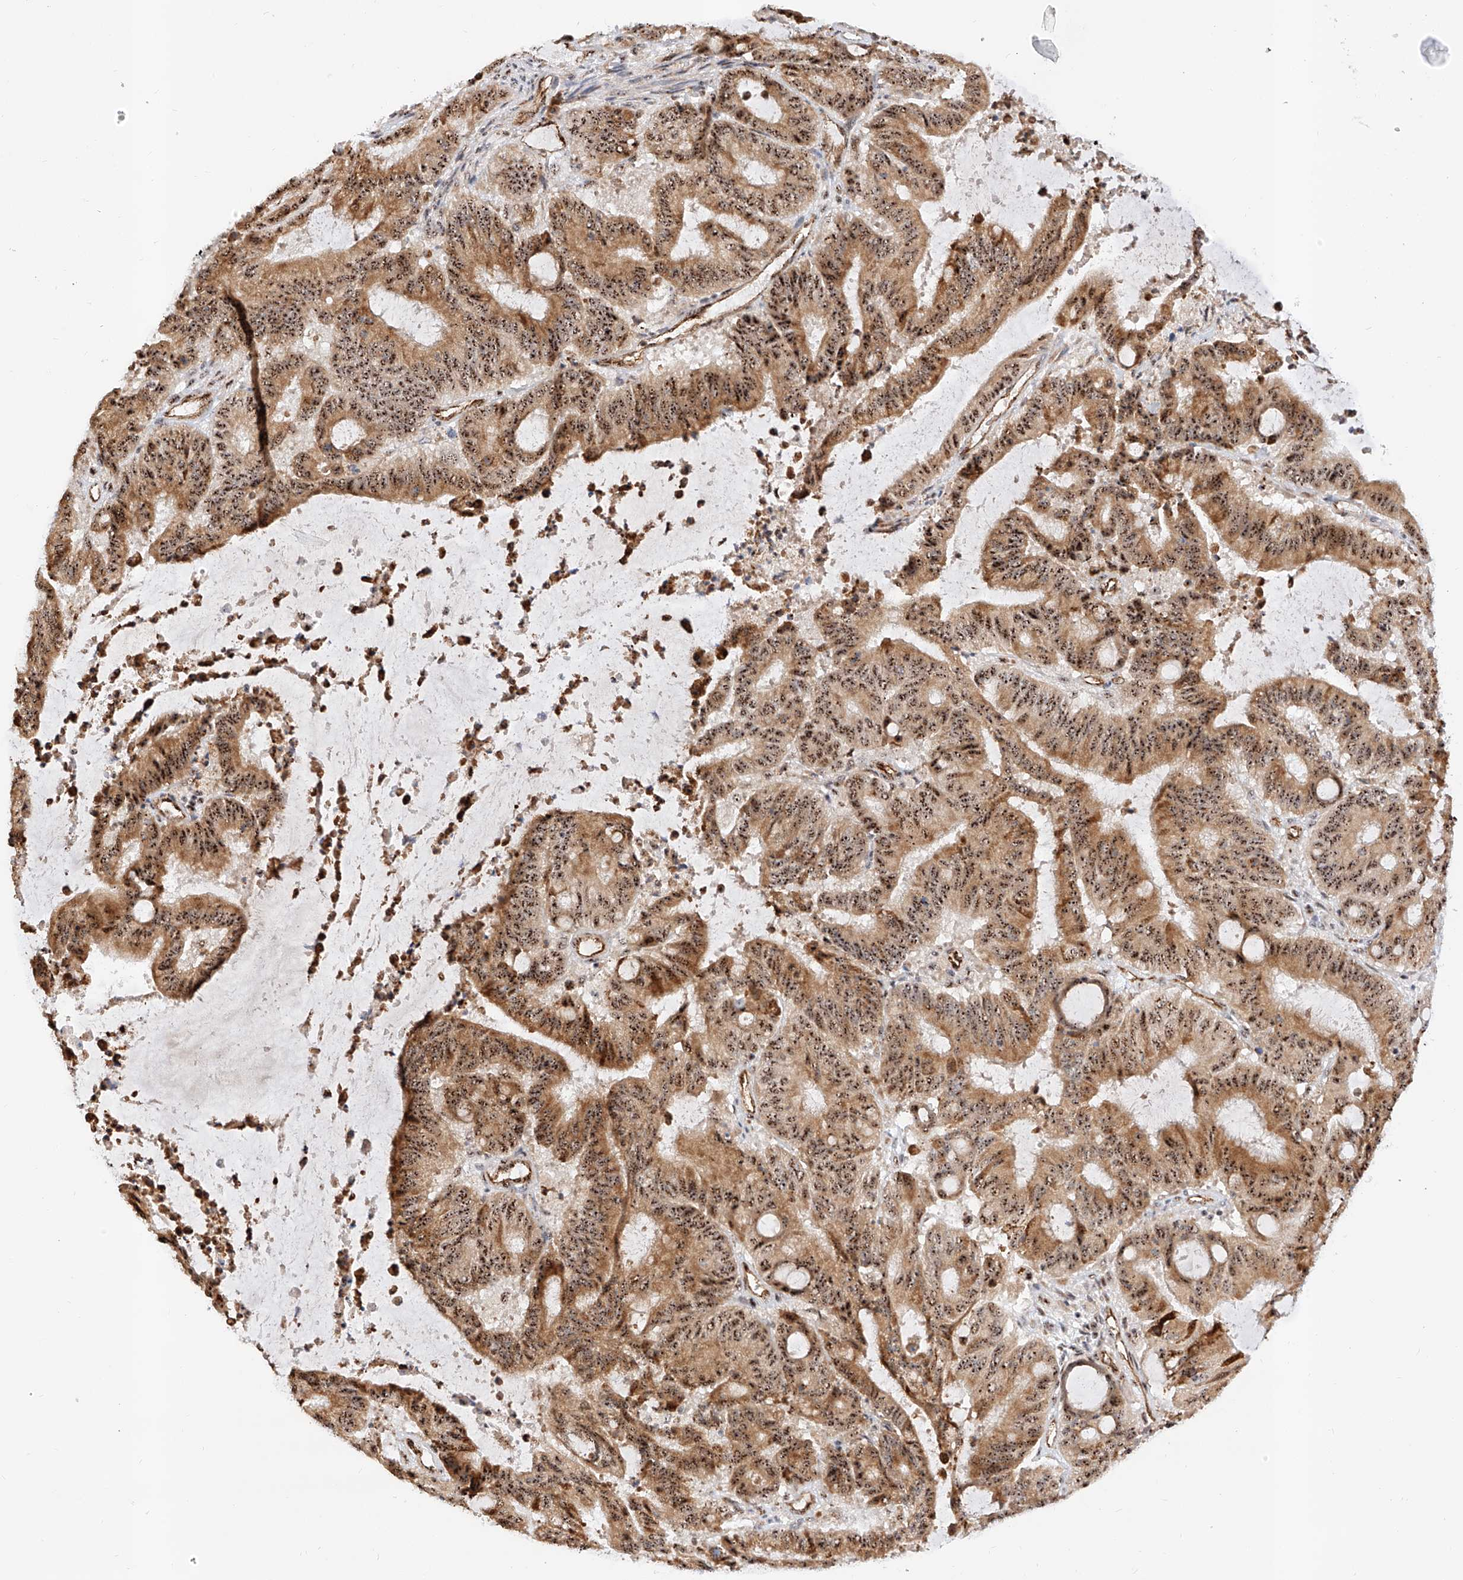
{"staining": {"intensity": "strong", "quantity": ">75%", "location": "cytoplasmic/membranous,nuclear"}, "tissue": "liver cancer", "cell_type": "Tumor cells", "image_type": "cancer", "snomed": [{"axis": "morphology", "description": "Normal tissue, NOS"}, {"axis": "morphology", "description": "Cholangiocarcinoma"}, {"axis": "topography", "description": "Liver"}, {"axis": "topography", "description": "Peripheral nerve tissue"}], "caption": "The photomicrograph displays staining of liver cancer, revealing strong cytoplasmic/membranous and nuclear protein positivity (brown color) within tumor cells.", "gene": "ATXN7L2", "patient": {"sex": "female", "age": 73}}